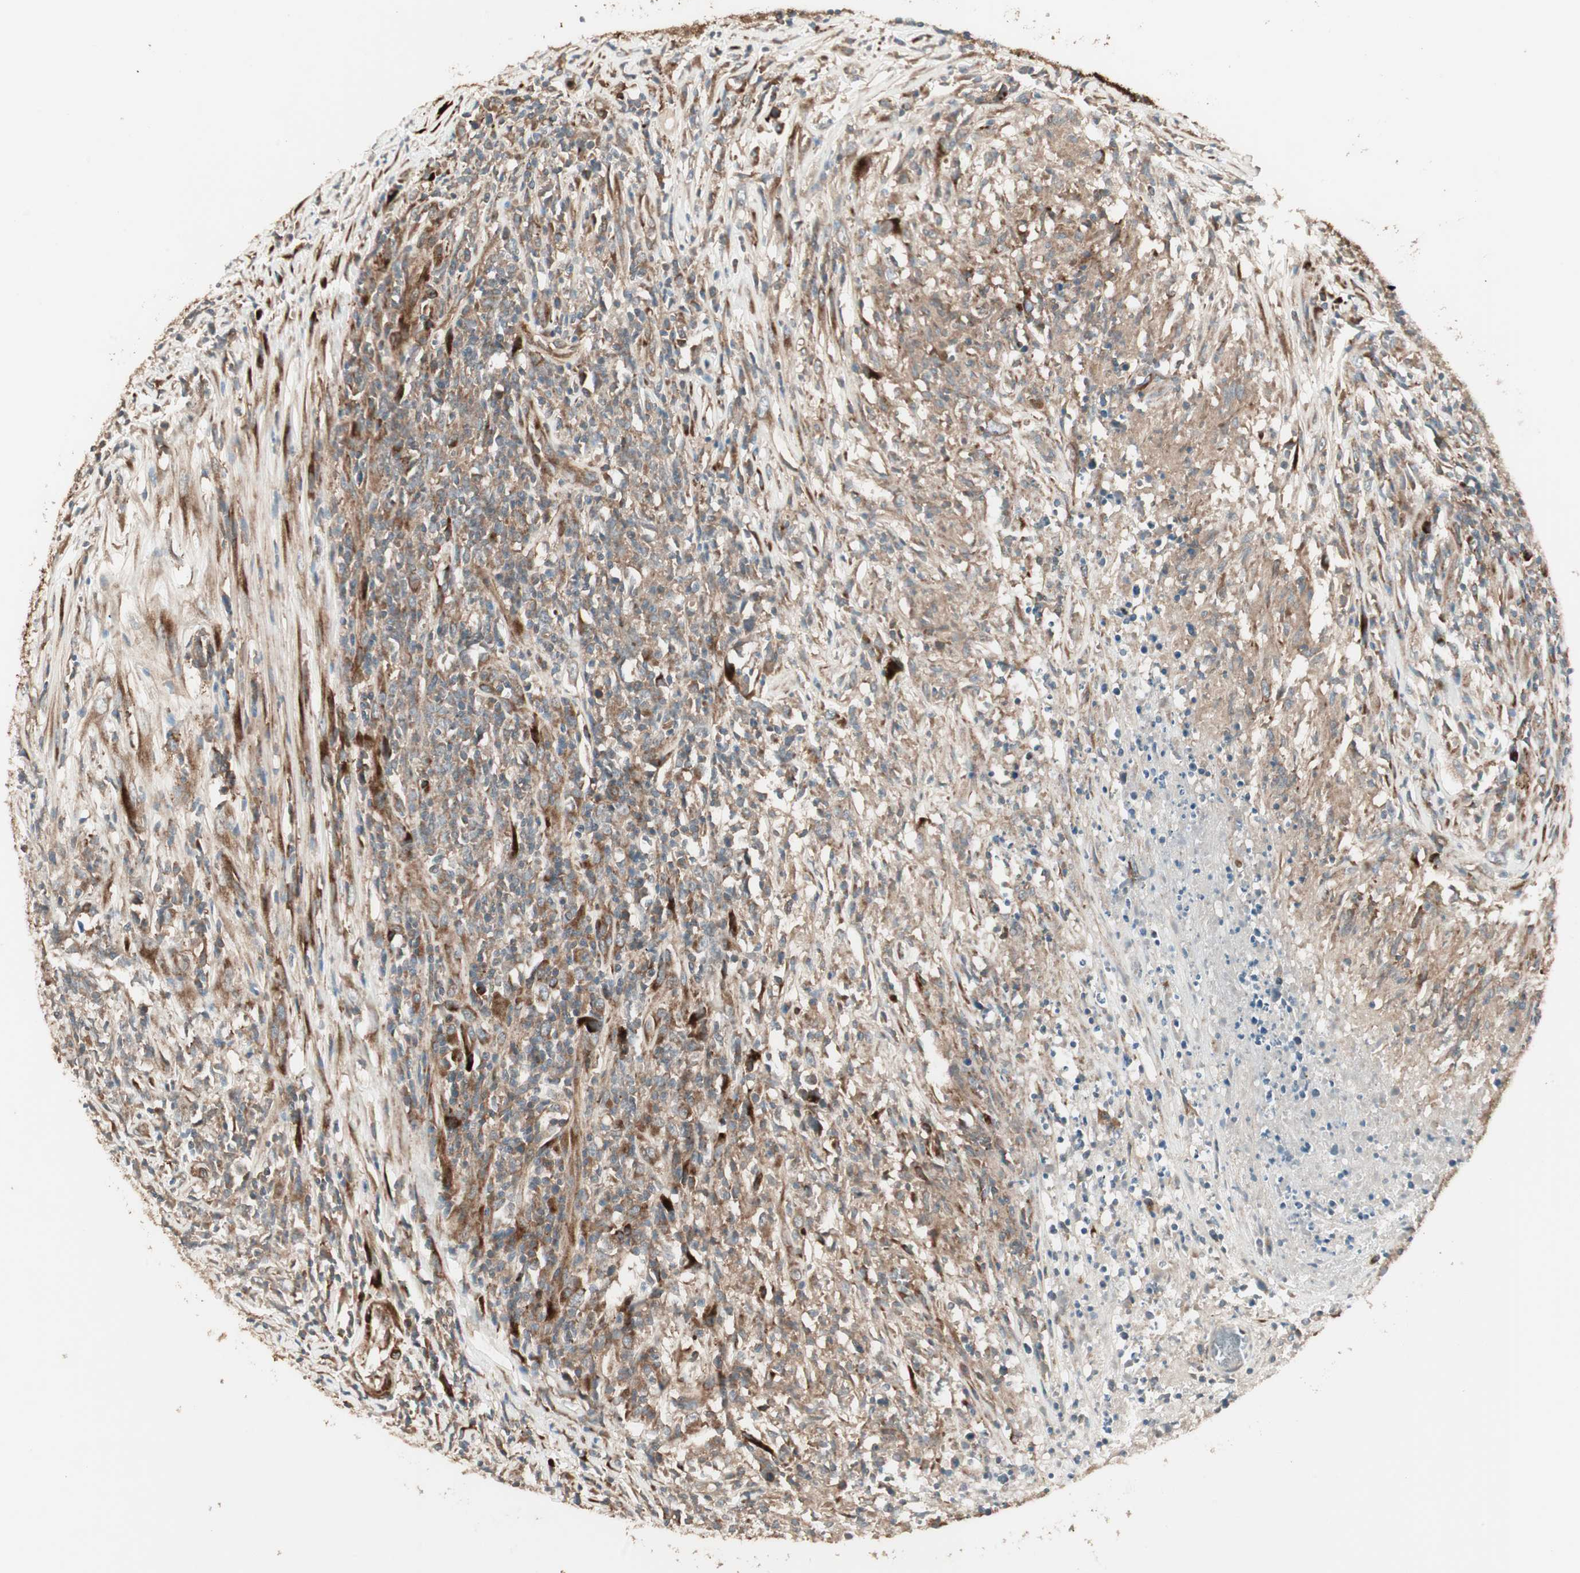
{"staining": {"intensity": "moderate", "quantity": ">75%", "location": "cytoplasmic/membranous"}, "tissue": "lymphoma", "cell_type": "Tumor cells", "image_type": "cancer", "snomed": [{"axis": "morphology", "description": "Malignant lymphoma, non-Hodgkin's type, High grade"}, {"axis": "topography", "description": "Lymph node"}], "caption": "This is a photomicrograph of immunohistochemistry staining of high-grade malignant lymphoma, non-Hodgkin's type, which shows moderate staining in the cytoplasmic/membranous of tumor cells.", "gene": "PPP2R5E", "patient": {"sex": "female", "age": 84}}